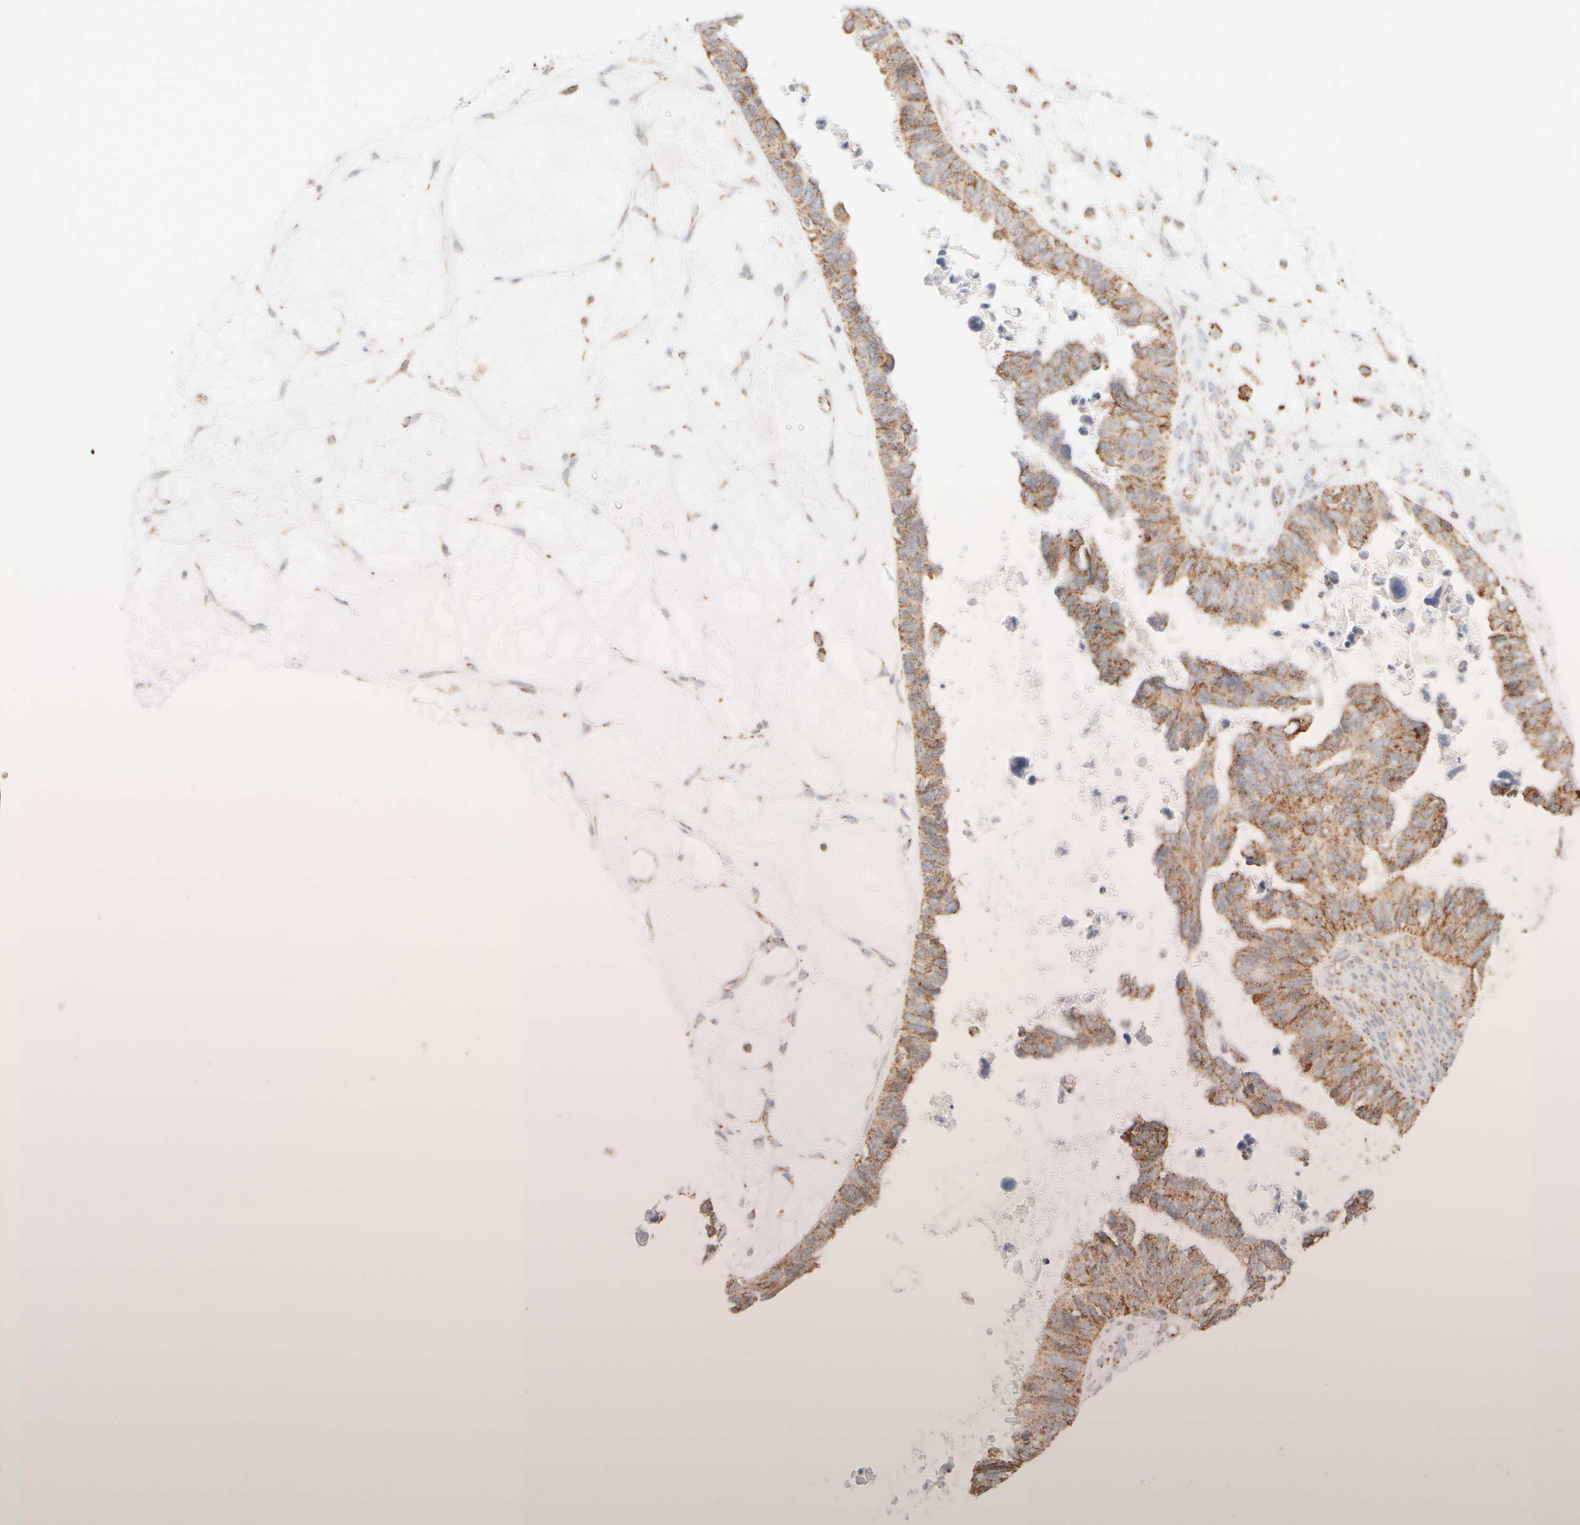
{"staining": {"intensity": "moderate", "quantity": ">75%", "location": "cytoplasmic/membranous"}, "tissue": "ovarian cancer", "cell_type": "Tumor cells", "image_type": "cancer", "snomed": [{"axis": "morphology", "description": "Cystadenocarcinoma, serous, NOS"}, {"axis": "topography", "description": "Ovary"}], "caption": "Human ovarian cancer stained with a protein marker shows moderate staining in tumor cells.", "gene": "APBB2", "patient": {"sex": "female", "age": 79}}